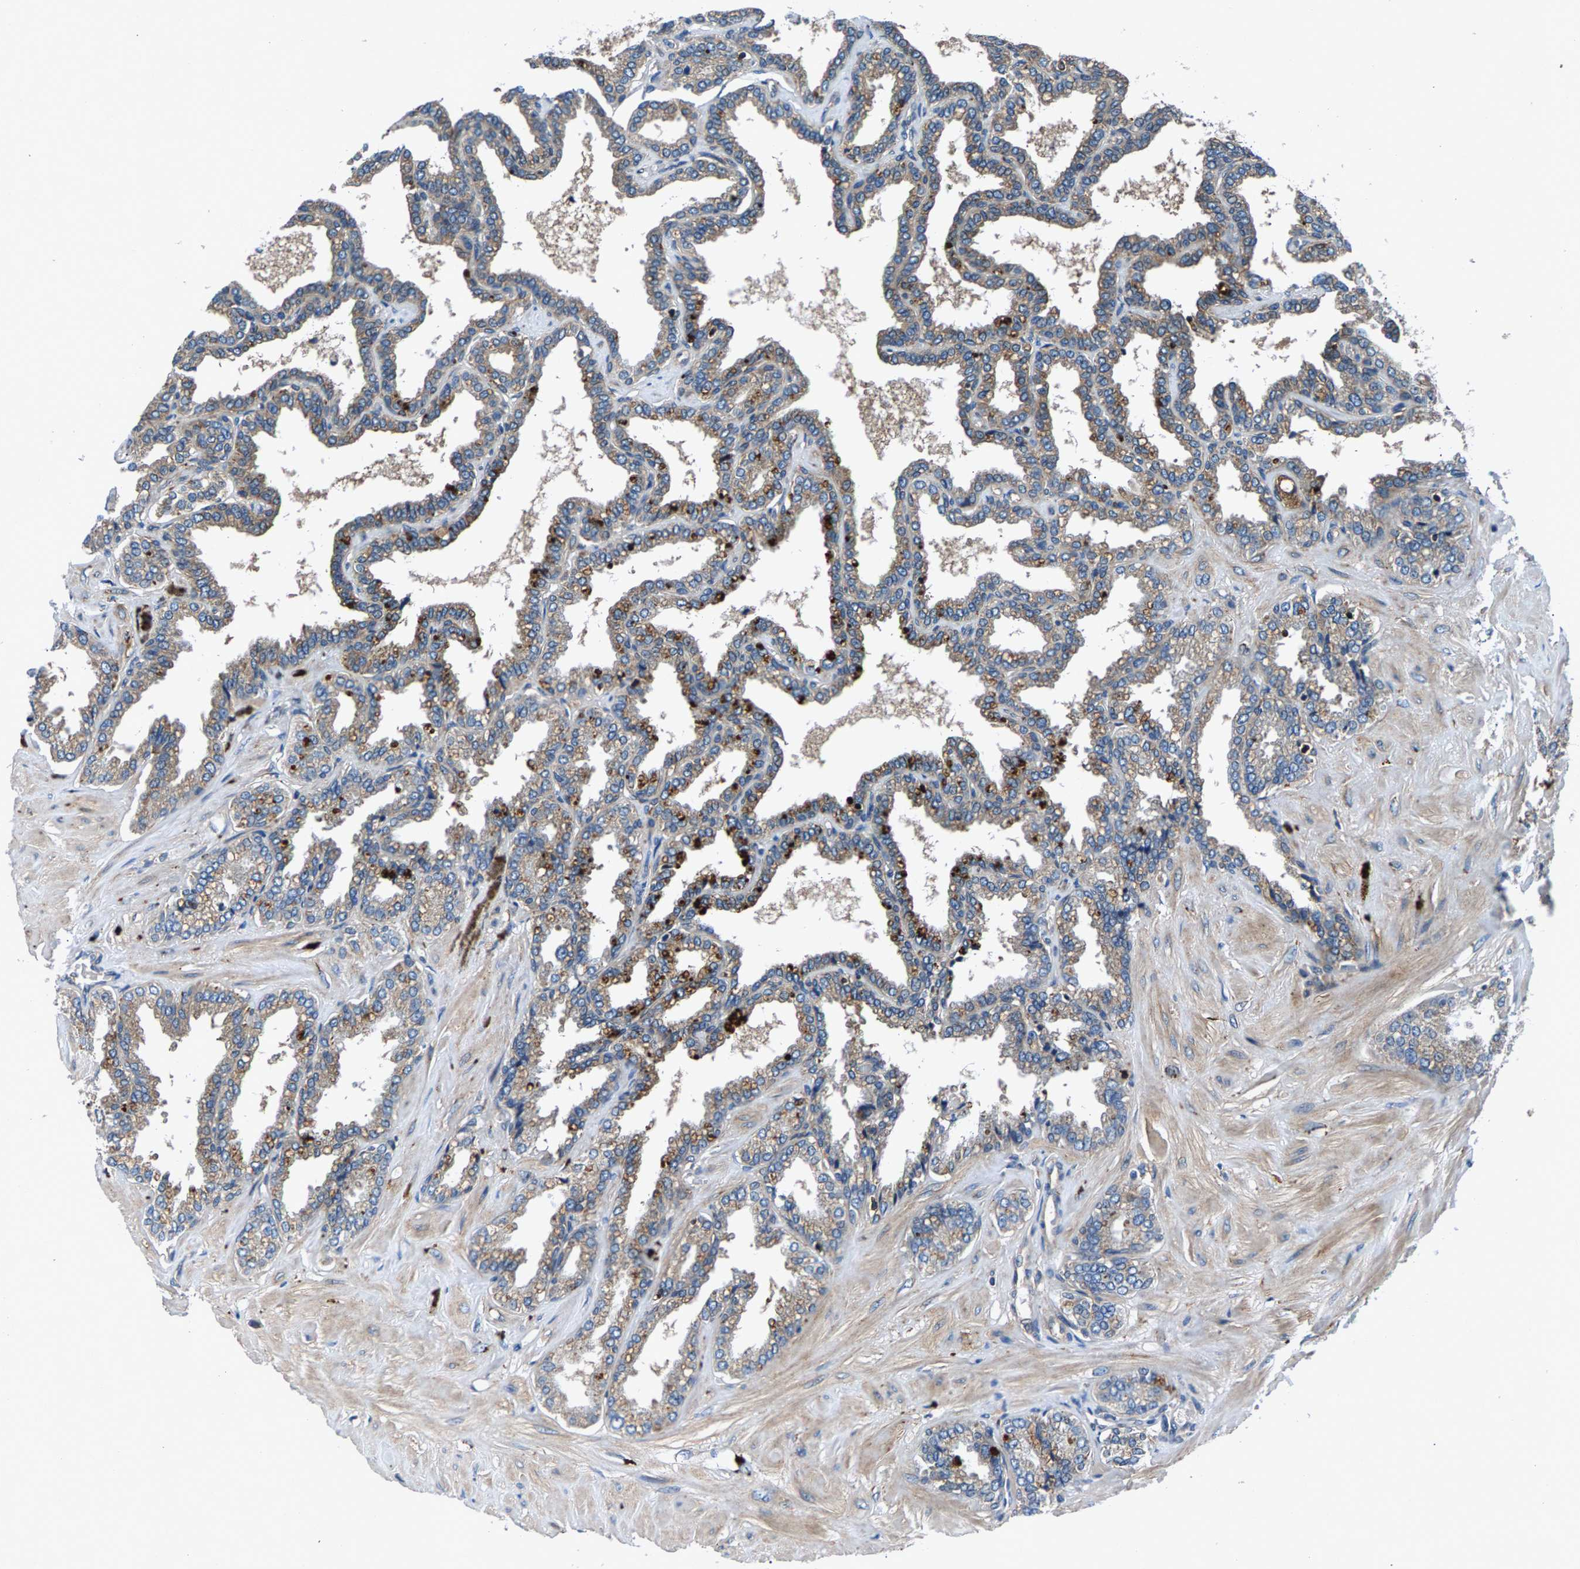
{"staining": {"intensity": "moderate", "quantity": "25%-75%", "location": "cytoplasmic/membranous"}, "tissue": "seminal vesicle", "cell_type": "Glandular cells", "image_type": "normal", "snomed": [{"axis": "morphology", "description": "Normal tissue, NOS"}, {"axis": "topography", "description": "Seminal veicle"}], "caption": "Normal seminal vesicle reveals moderate cytoplasmic/membranous expression in approximately 25%-75% of glandular cells The protein is shown in brown color, while the nuclei are stained blue..", "gene": "LPCAT1", "patient": {"sex": "male", "age": 46}}